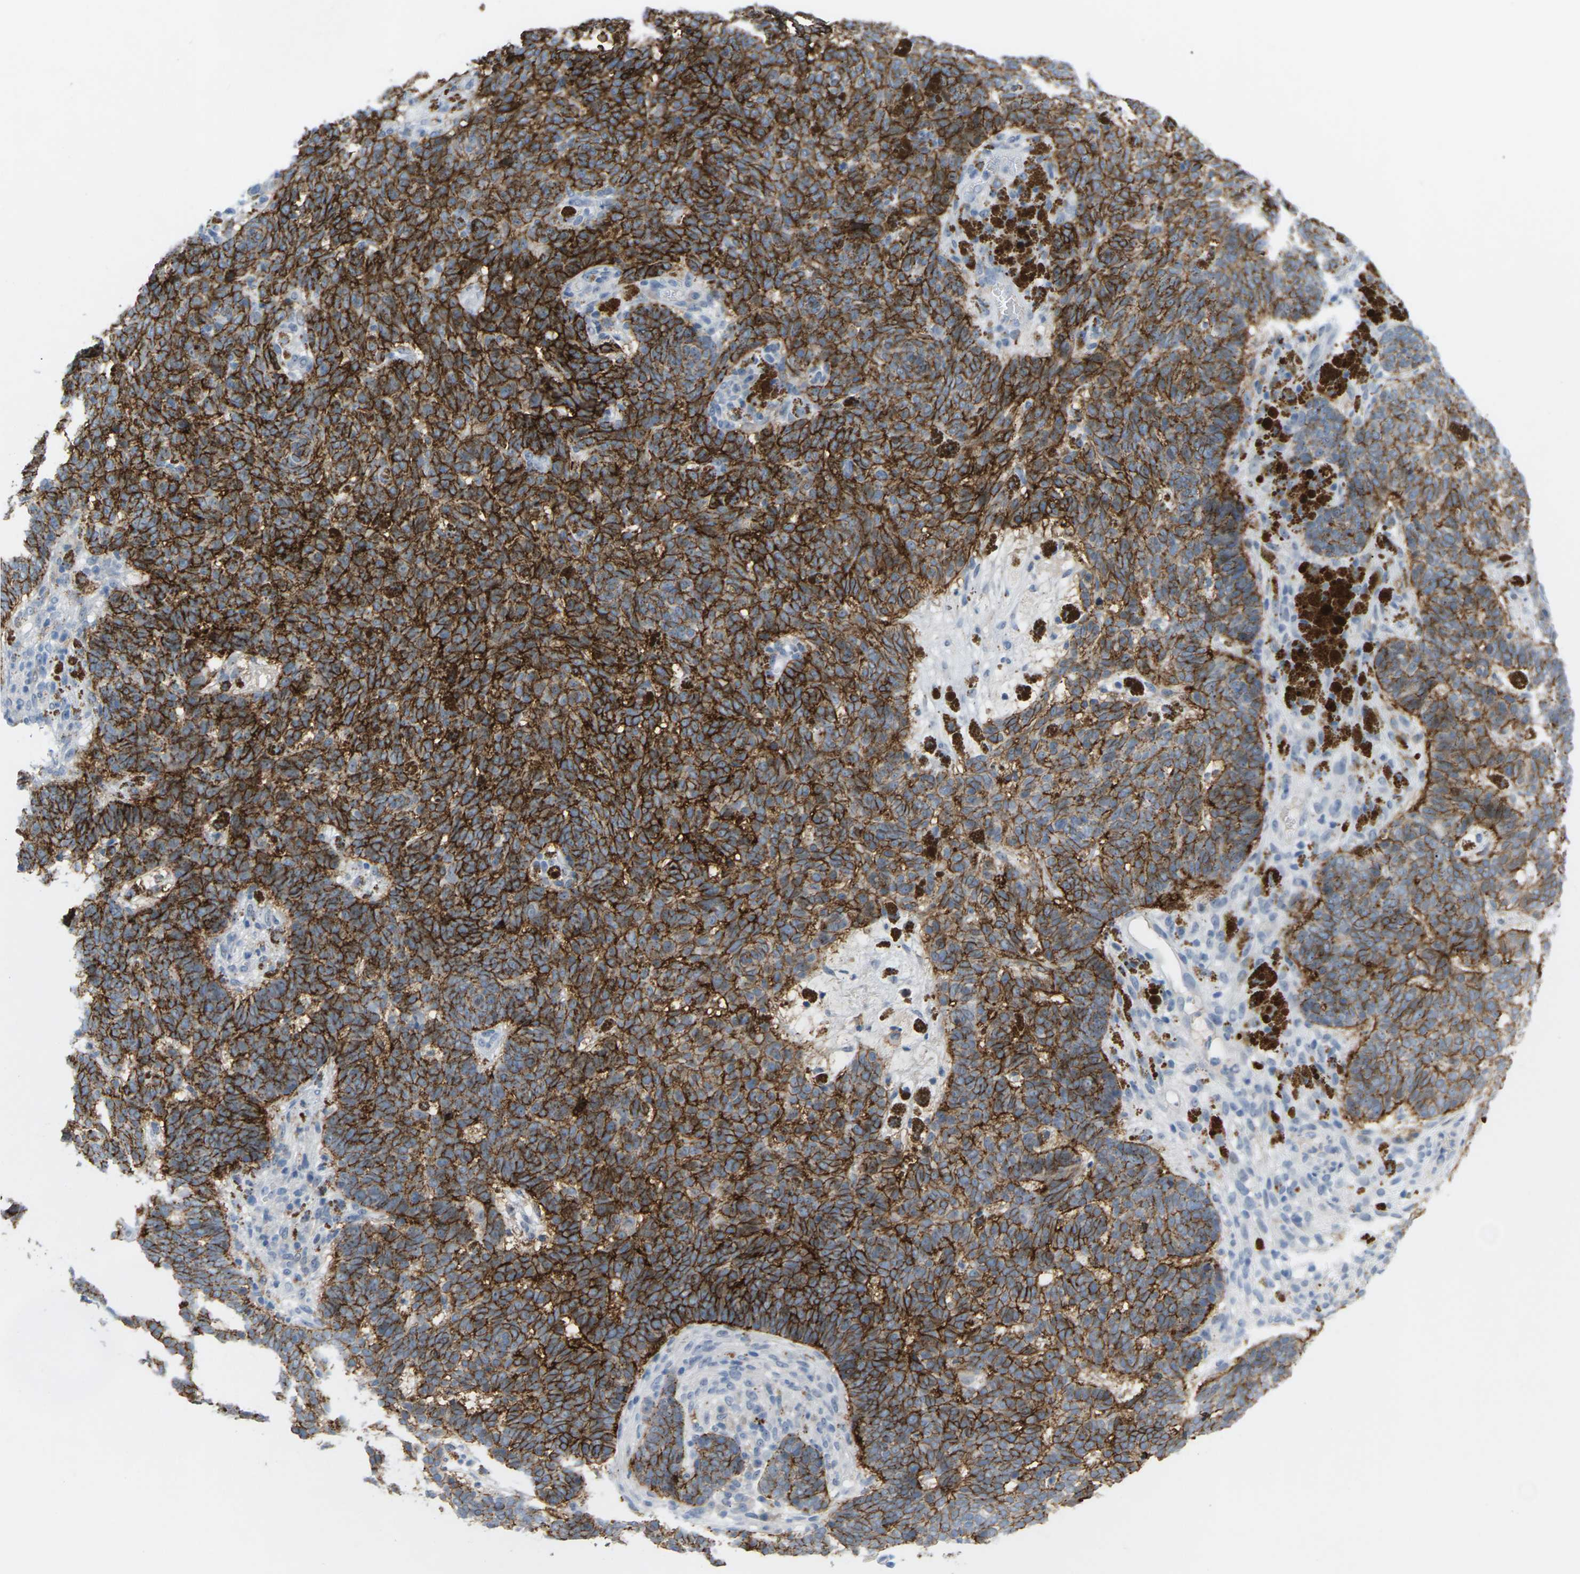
{"staining": {"intensity": "strong", "quantity": ">75%", "location": "cytoplasmic/membranous"}, "tissue": "skin cancer", "cell_type": "Tumor cells", "image_type": "cancer", "snomed": [{"axis": "morphology", "description": "Basal cell carcinoma"}, {"axis": "topography", "description": "Skin"}], "caption": "Immunohistochemical staining of skin cancer (basal cell carcinoma) shows strong cytoplasmic/membranous protein positivity in about >75% of tumor cells.", "gene": "CLDN3", "patient": {"sex": "male", "age": 85}}